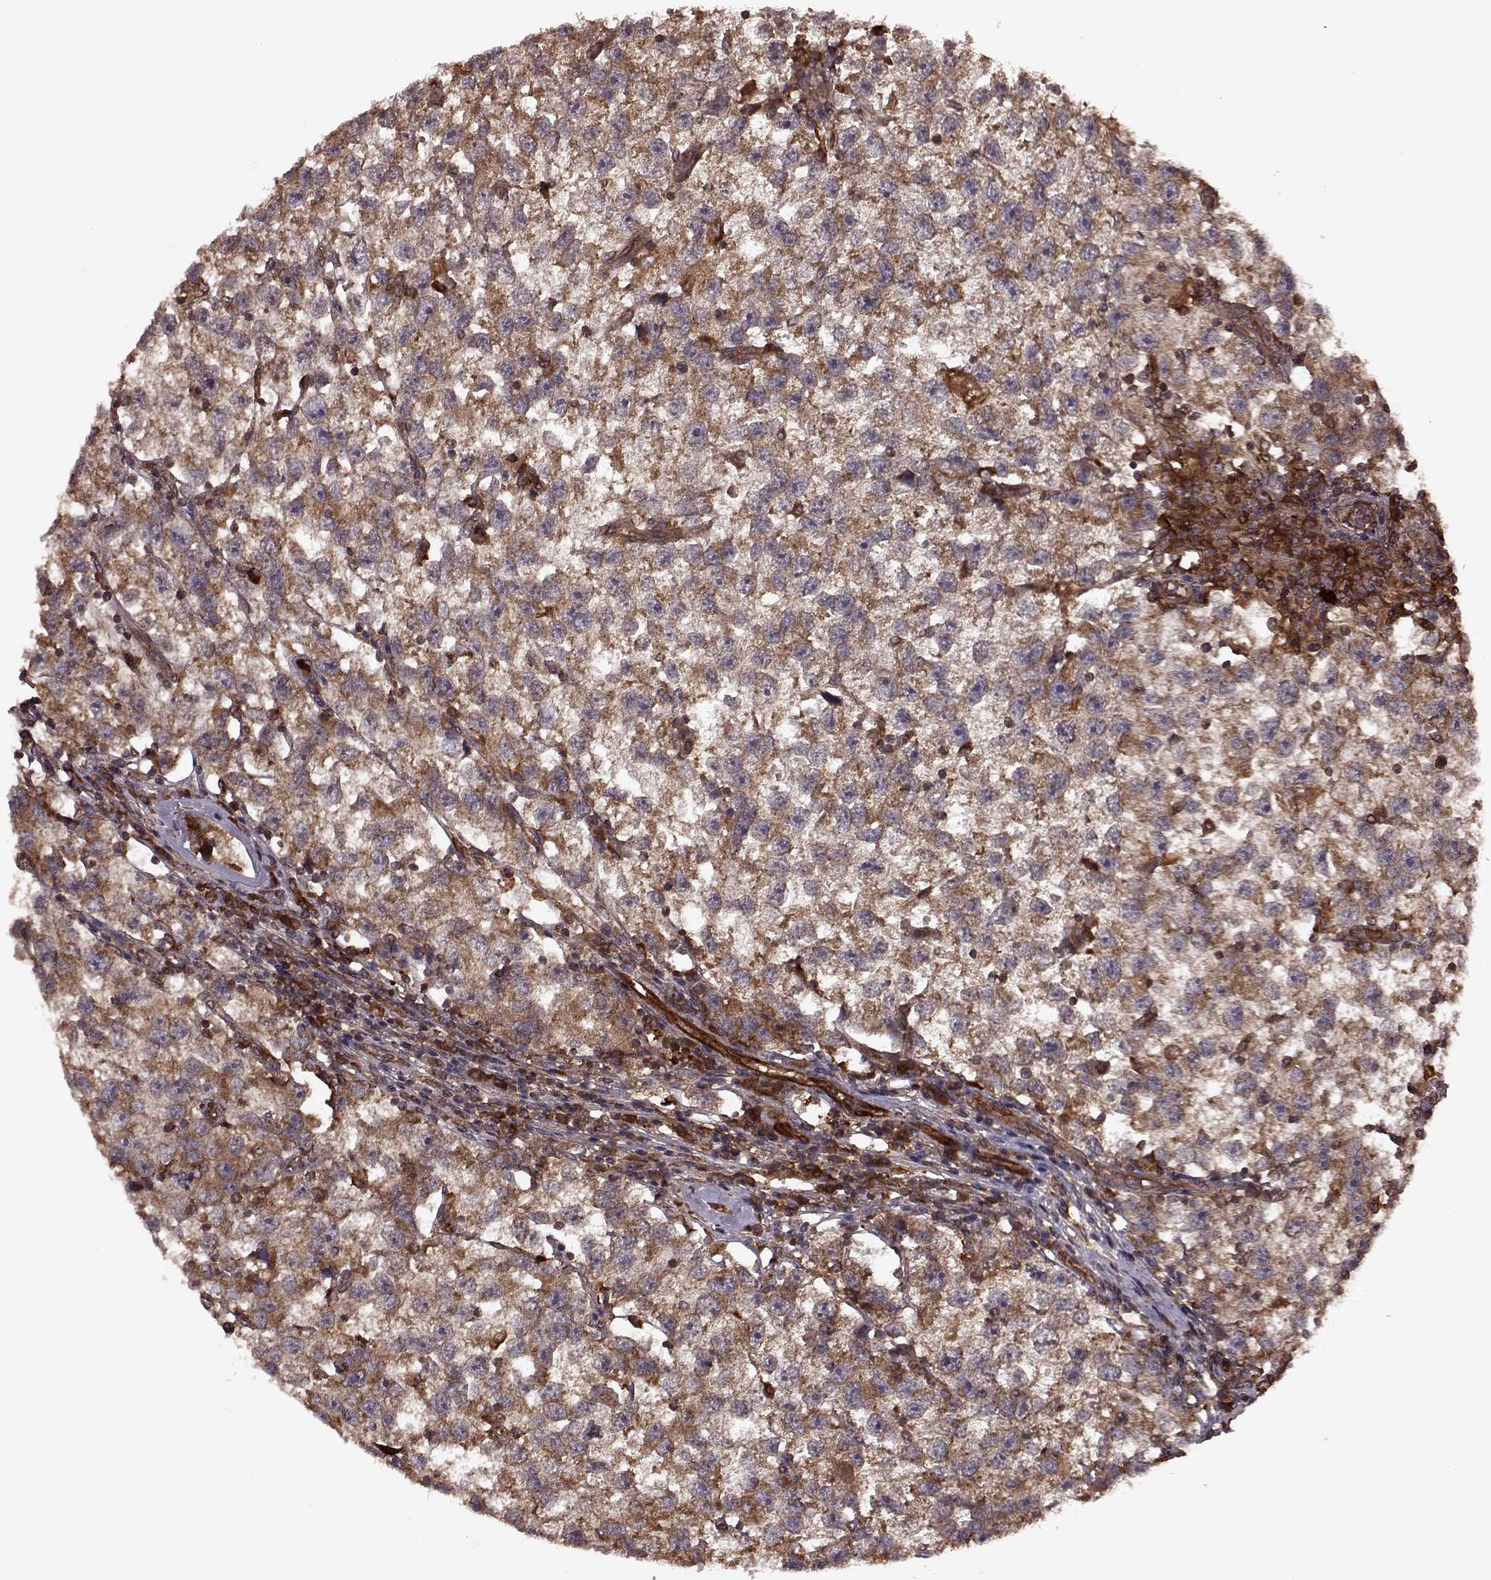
{"staining": {"intensity": "strong", "quantity": ">75%", "location": "cytoplasmic/membranous"}, "tissue": "testis cancer", "cell_type": "Tumor cells", "image_type": "cancer", "snomed": [{"axis": "morphology", "description": "Seminoma, NOS"}, {"axis": "topography", "description": "Testis"}], "caption": "Strong cytoplasmic/membranous protein staining is identified in about >75% of tumor cells in testis cancer.", "gene": "AGPAT1", "patient": {"sex": "male", "age": 26}}